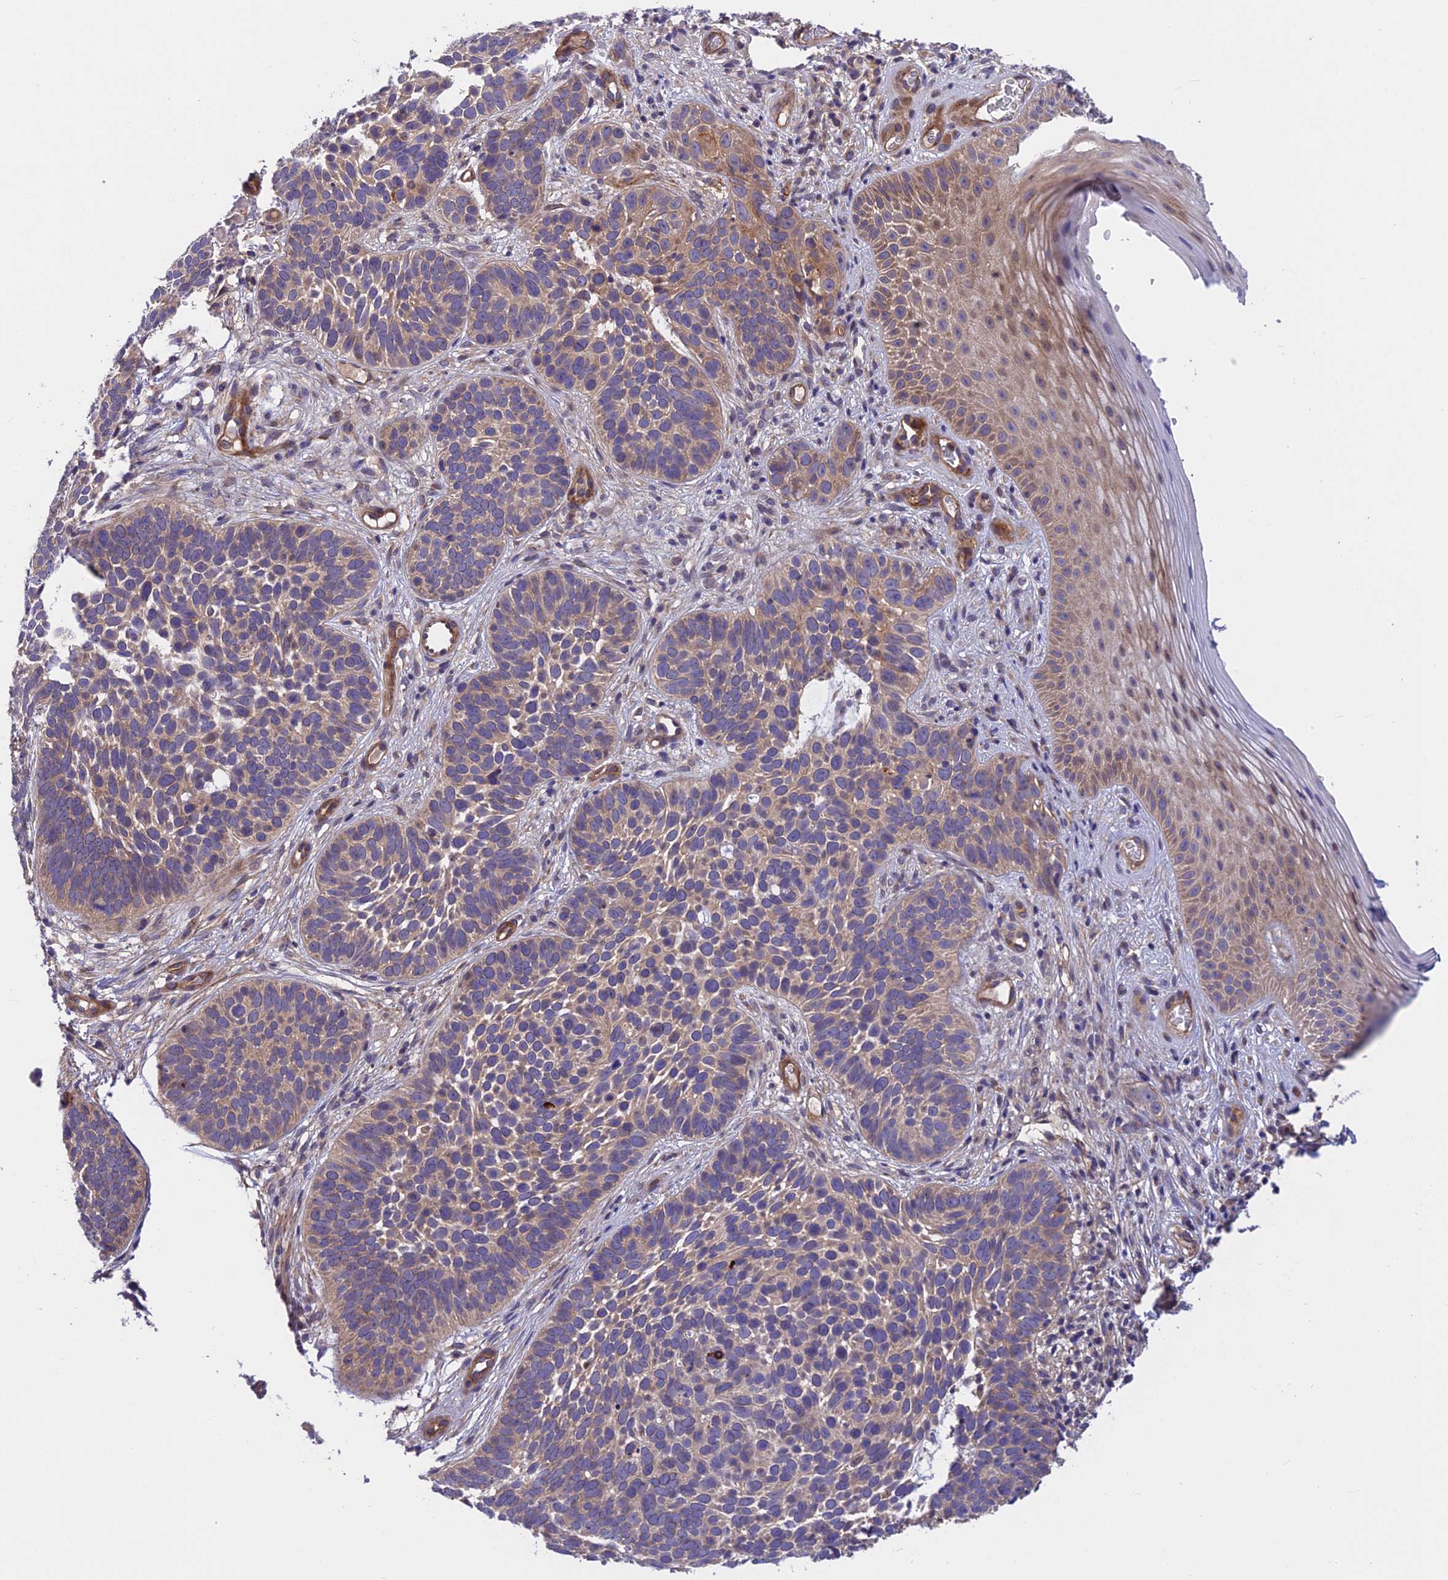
{"staining": {"intensity": "moderate", "quantity": "<25%", "location": "cytoplasmic/membranous"}, "tissue": "skin cancer", "cell_type": "Tumor cells", "image_type": "cancer", "snomed": [{"axis": "morphology", "description": "Basal cell carcinoma"}, {"axis": "topography", "description": "Skin"}], "caption": "A brown stain shows moderate cytoplasmic/membranous positivity of a protein in basal cell carcinoma (skin) tumor cells. The protein of interest is shown in brown color, while the nuclei are stained blue.", "gene": "ADAMTS15", "patient": {"sex": "male", "age": 89}}